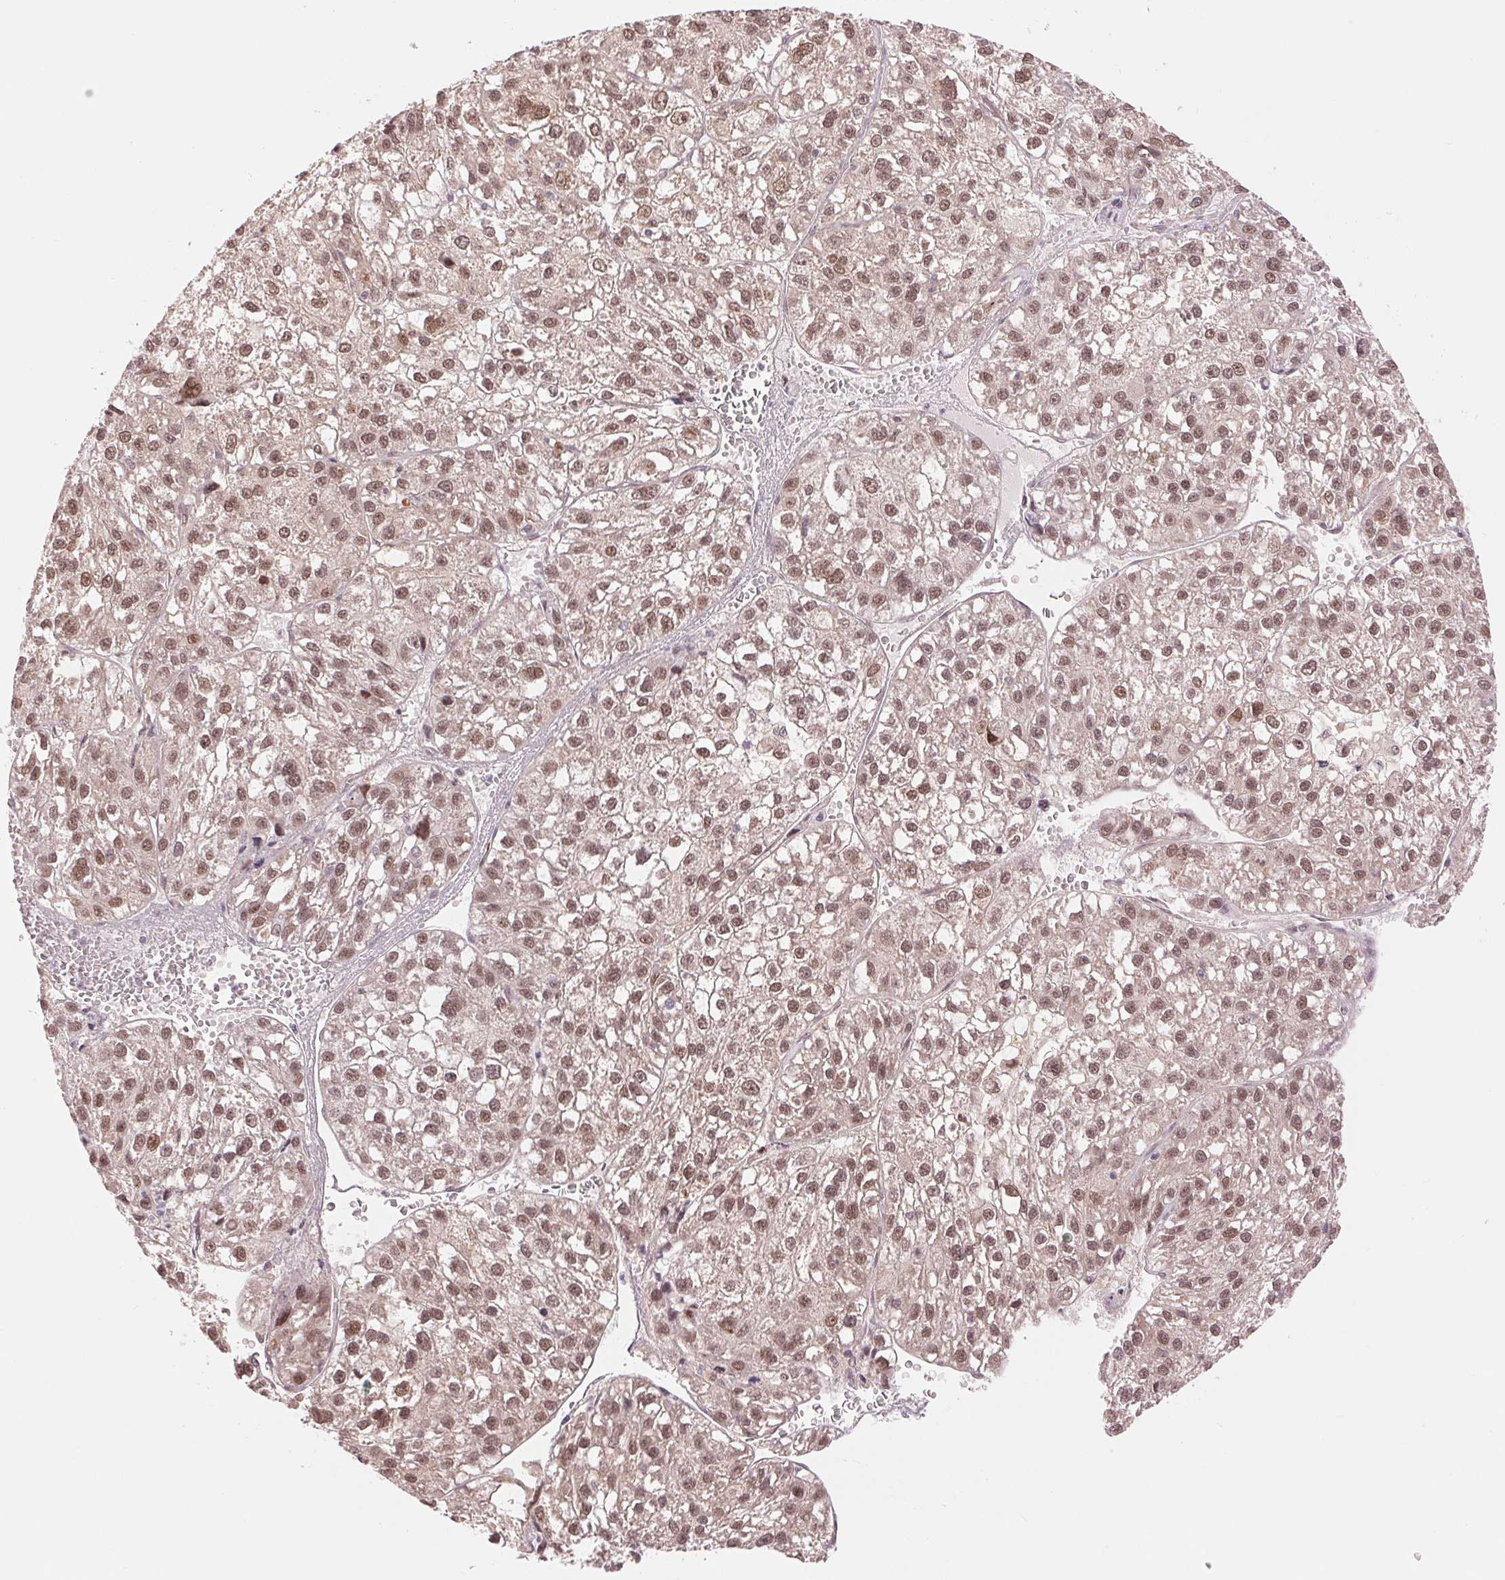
{"staining": {"intensity": "moderate", "quantity": ">75%", "location": "nuclear"}, "tissue": "liver cancer", "cell_type": "Tumor cells", "image_type": "cancer", "snomed": [{"axis": "morphology", "description": "Carcinoma, Hepatocellular, NOS"}, {"axis": "topography", "description": "Liver"}], "caption": "Protein expression analysis of liver hepatocellular carcinoma shows moderate nuclear positivity in approximately >75% of tumor cells.", "gene": "ERI3", "patient": {"sex": "female", "age": 70}}